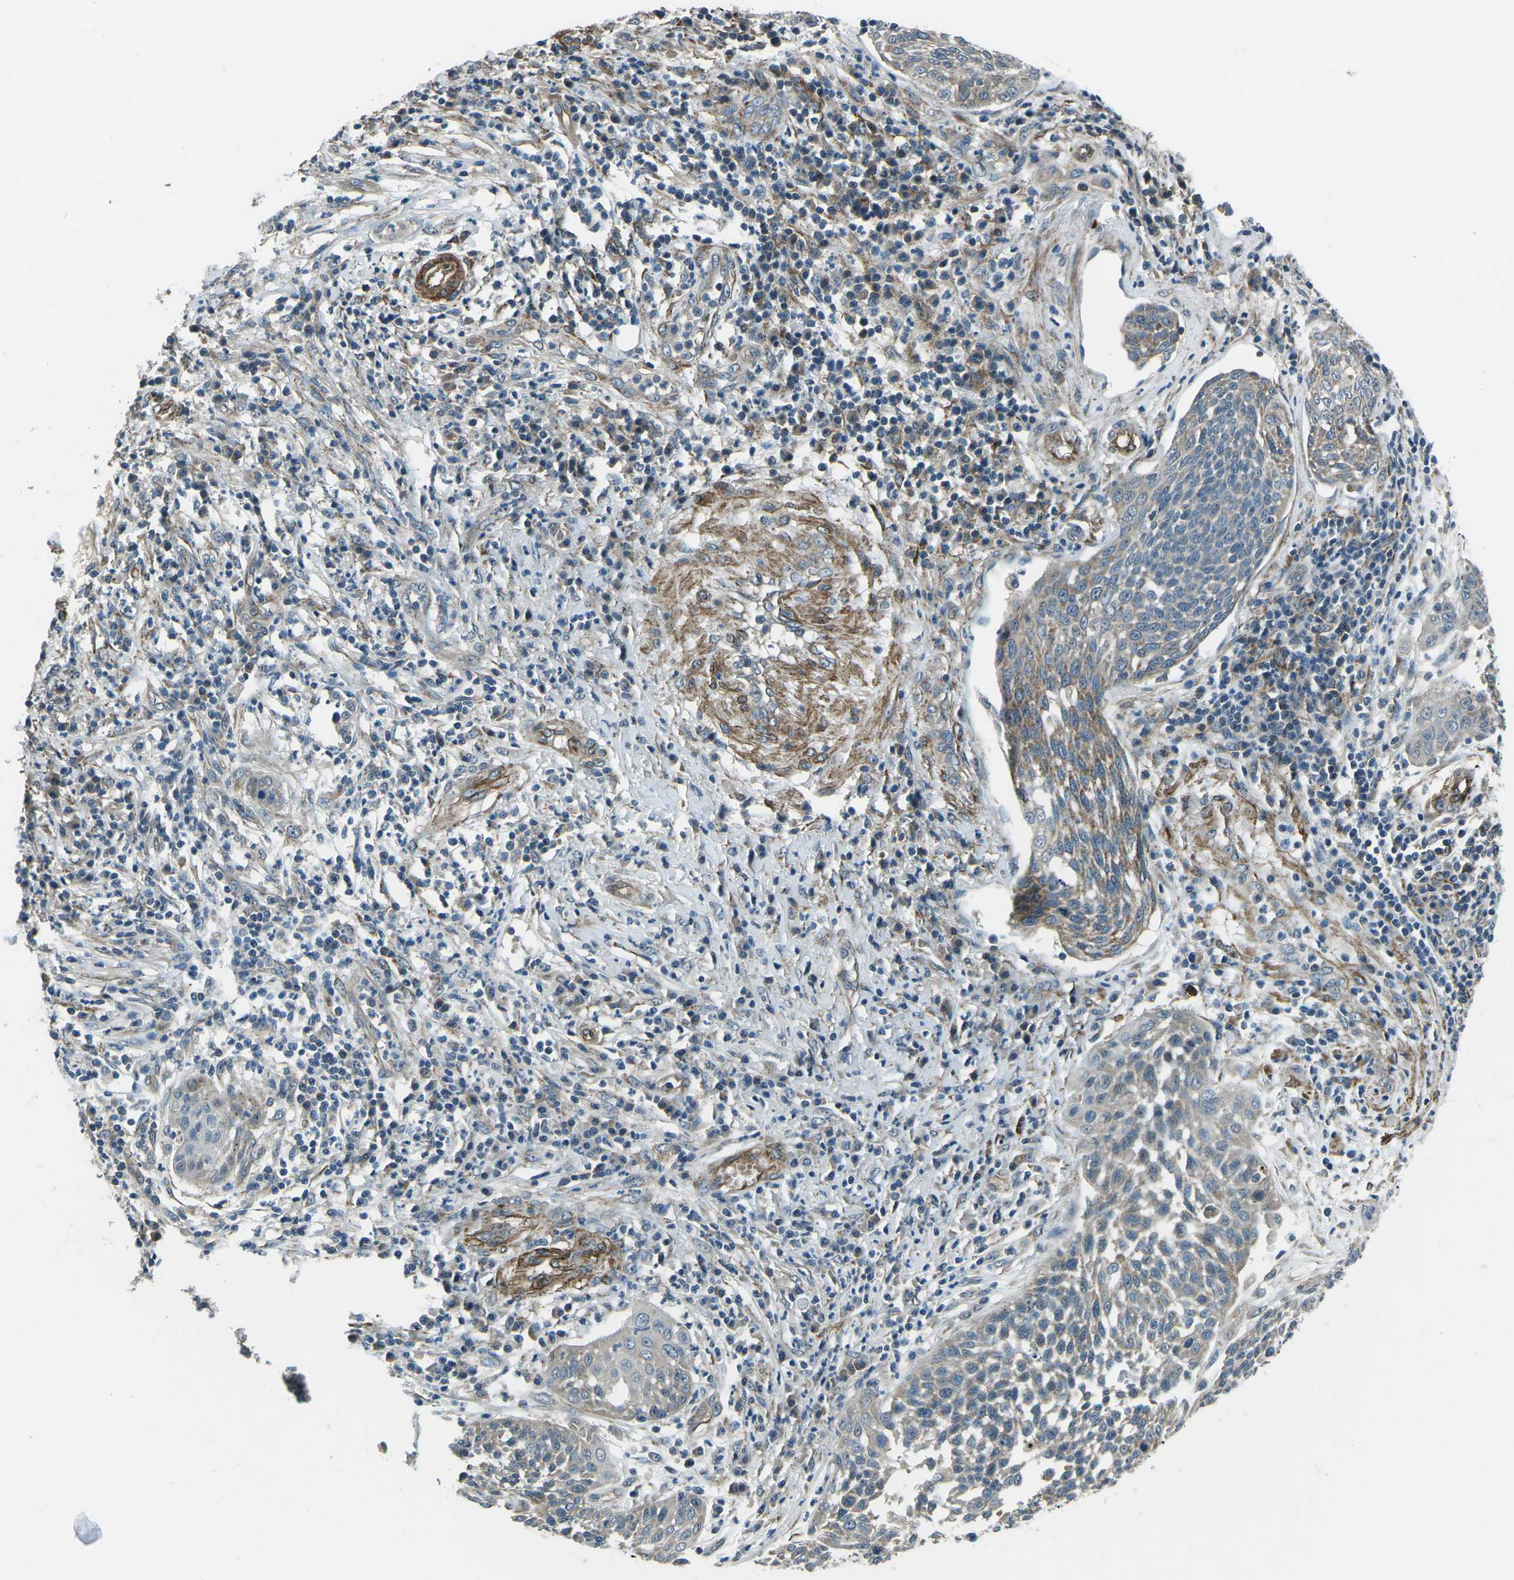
{"staining": {"intensity": "moderate", "quantity": "<25%", "location": "cytoplasmic/membranous"}, "tissue": "cervical cancer", "cell_type": "Tumor cells", "image_type": "cancer", "snomed": [{"axis": "morphology", "description": "Squamous cell carcinoma, NOS"}, {"axis": "topography", "description": "Cervix"}], "caption": "Immunohistochemical staining of squamous cell carcinoma (cervical) demonstrates low levels of moderate cytoplasmic/membranous staining in about <25% of tumor cells.", "gene": "AFAP1", "patient": {"sex": "female", "age": 34}}